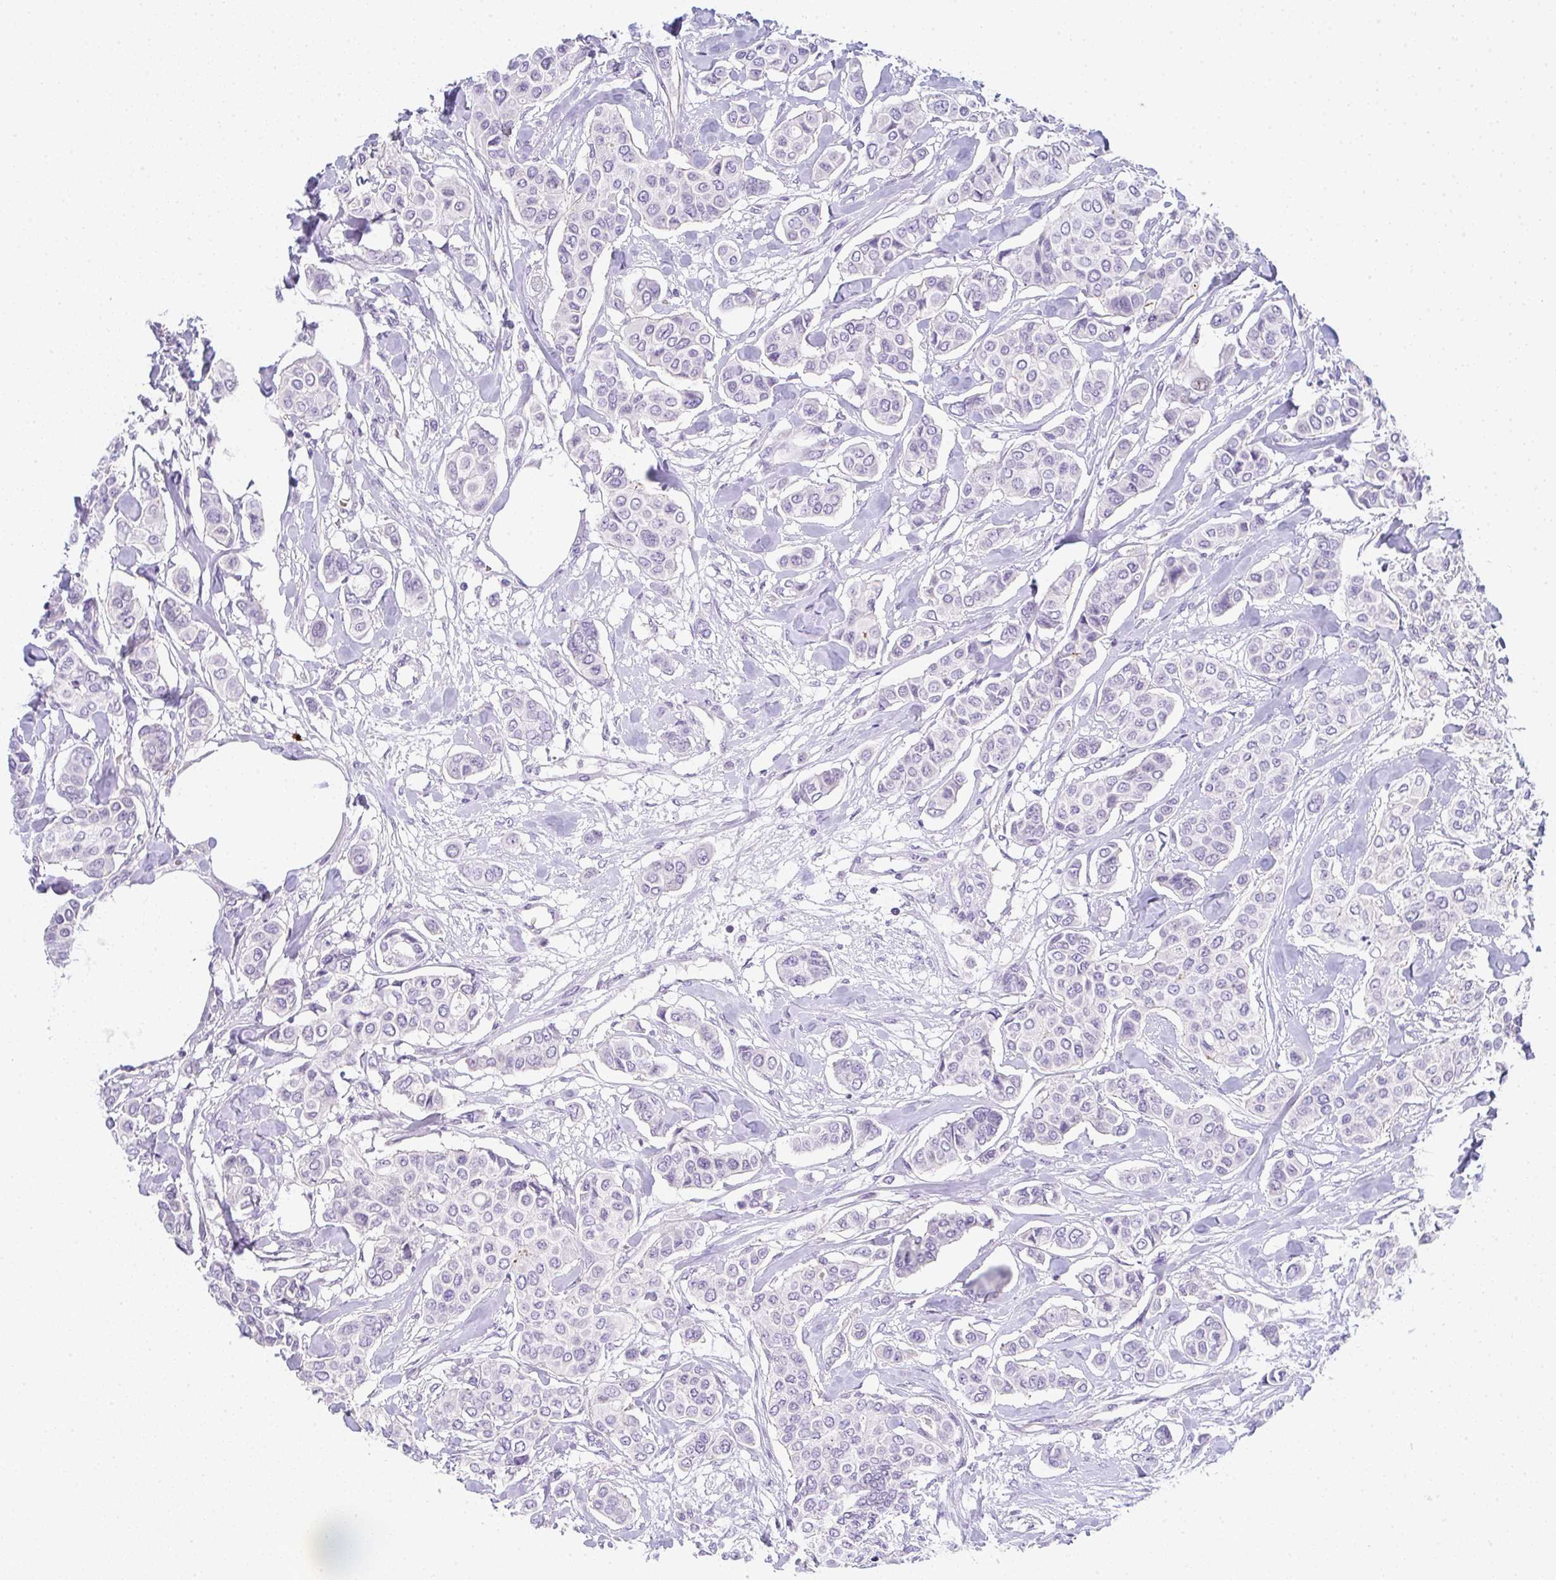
{"staining": {"intensity": "negative", "quantity": "none", "location": "none"}, "tissue": "breast cancer", "cell_type": "Tumor cells", "image_type": "cancer", "snomed": [{"axis": "morphology", "description": "Lobular carcinoma"}, {"axis": "topography", "description": "Breast"}], "caption": "There is no significant staining in tumor cells of breast cancer (lobular carcinoma).", "gene": "CACNA1S", "patient": {"sex": "female", "age": 51}}